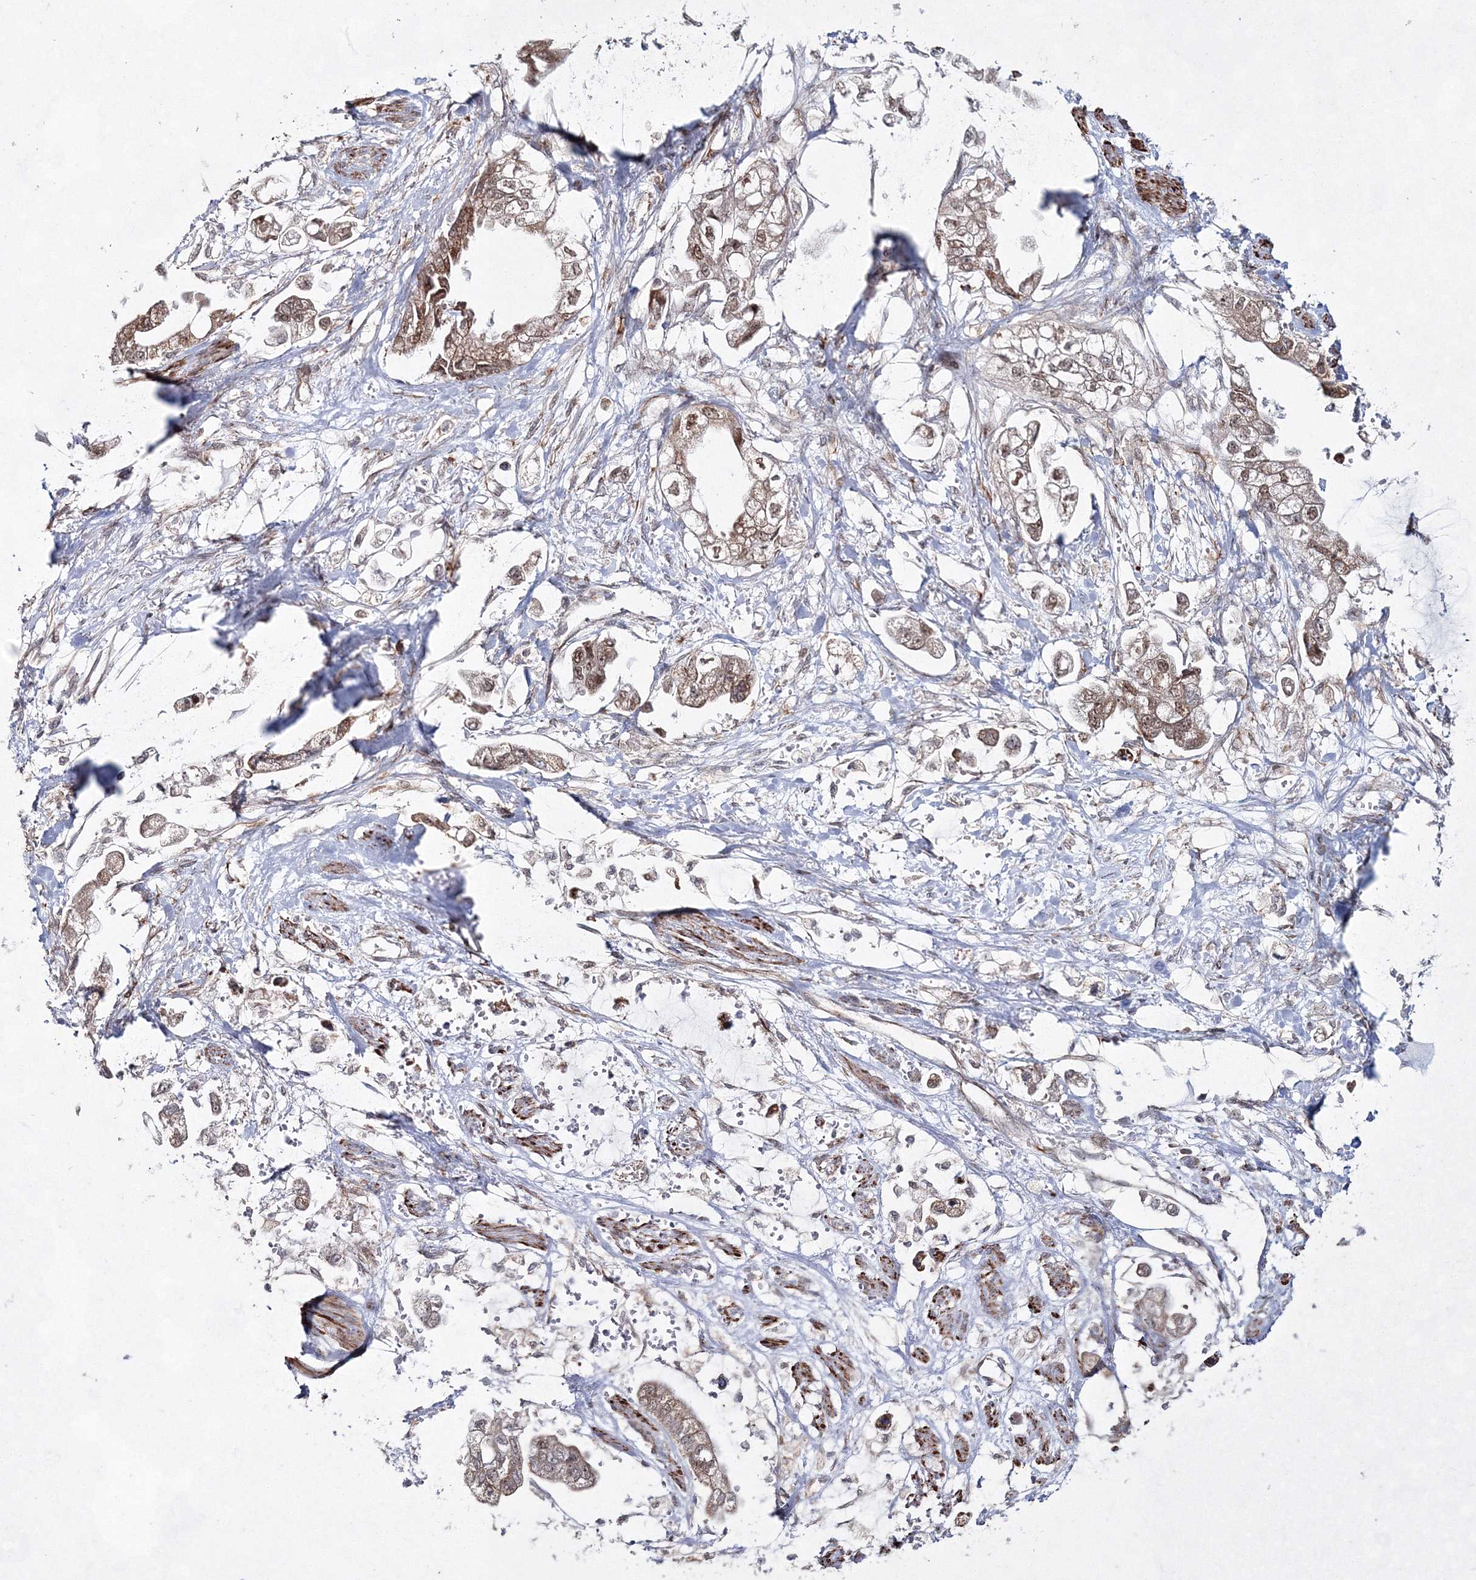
{"staining": {"intensity": "moderate", "quantity": ">75%", "location": "cytoplasmic/membranous,nuclear"}, "tissue": "stomach cancer", "cell_type": "Tumor cells", "image_type": "cancer", "snomed": [{"axis": "morphology", "description": "Adenocarcinoma, NOS"}, {"axis": "topography", "description": "Stomach"}], "caption": "The image reveals immunohistochemical staining of stomach cancer (adenocarcinoma). There is moderate cytoplasmic/membranous and nuclear positivity is present in approximately >75% of tumor cells. The staining was performed using DAB to visualize the protein expression in brown, while the nuclei were stained in blue with hematoxylin (Magnification: 20x).", "gene": "SNIP1", "patient": {"sex": "male", "age": 62}}